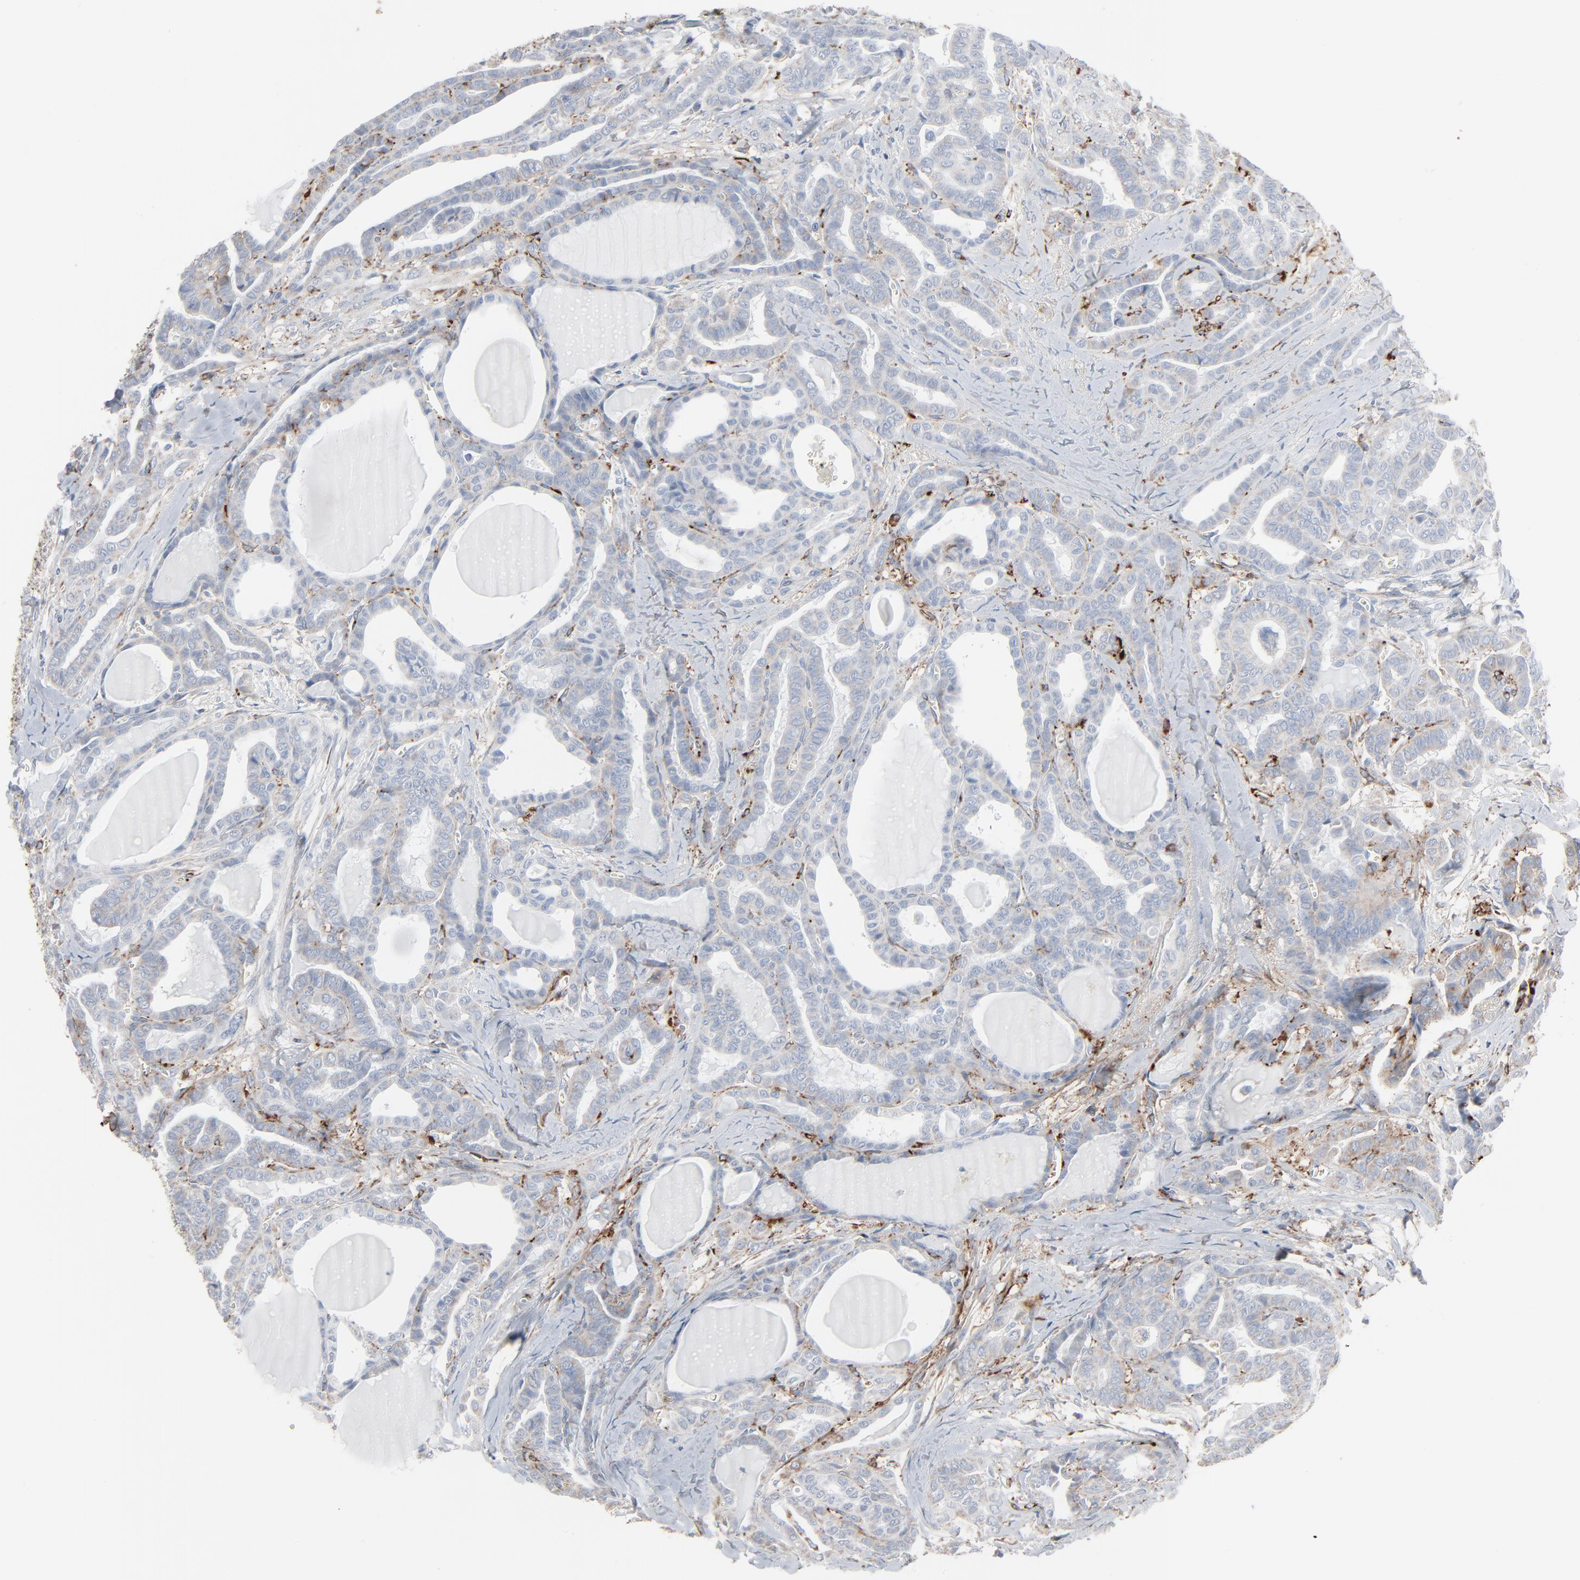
{"staining": {"intensity": "weak", "quantity": "<25%", "location": "cytoplasmic/membranous"}, "tissue": "thyroid cancer", "cell_type": "Tumor cells", "image_type": "cancer", "snomed": [{"axis": "morphology", "description": "Carcinoma, NOS"}, {"axis": "topography", "description": "Thyroid gland"}], "caption": "Immunohistochemical staining of thyroid cancer displays no significant staining in tumor cells.", "gene": "BGN", "patient": {"sex": "female", "age": 91}}